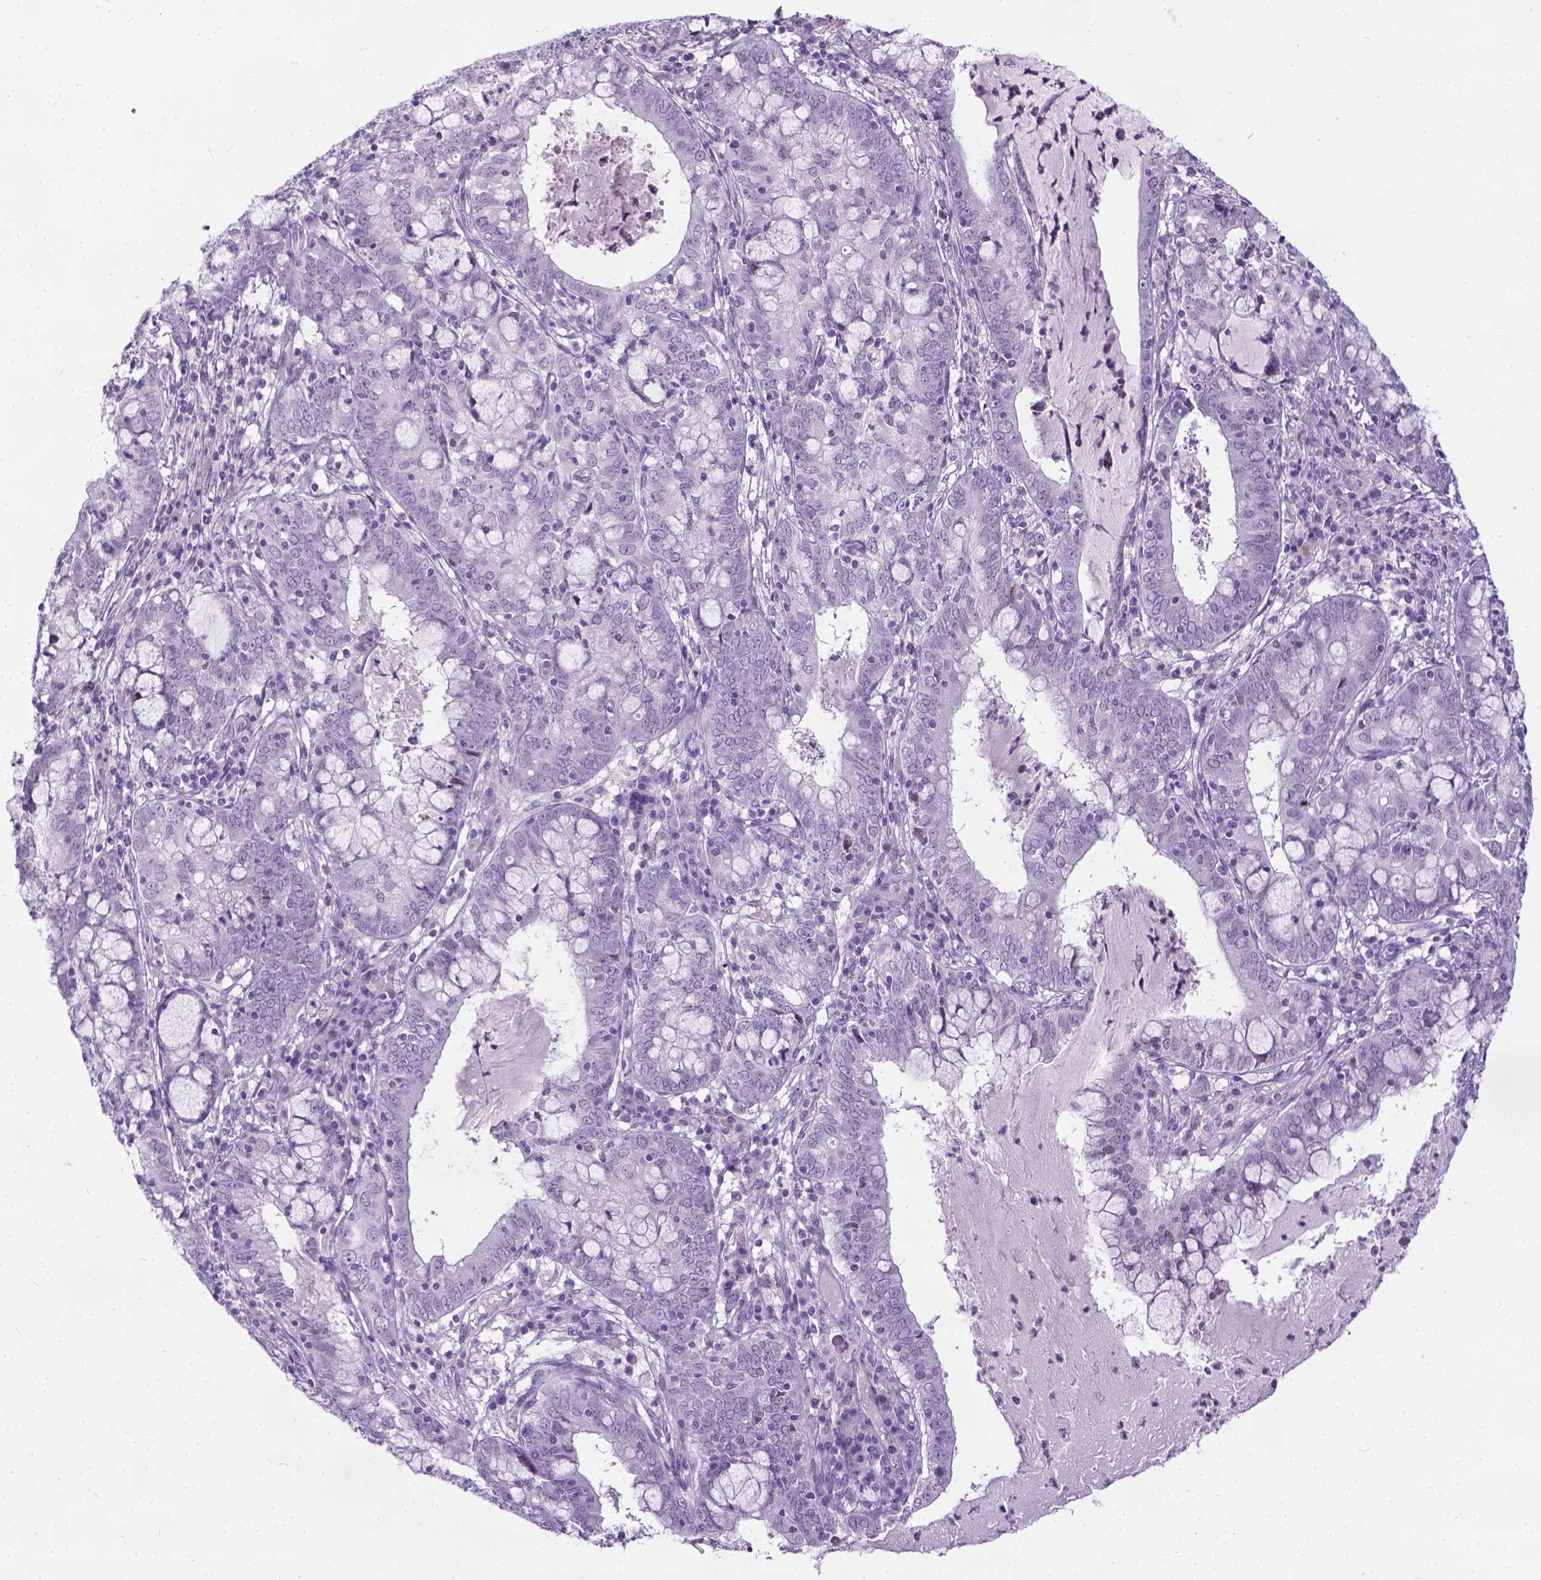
{"staining": {"intensity": "negative", "quantity": "none", "location": "none"}, "tissue": "cervical cancer", "cell_type": "Tumor cells", "image_type": "cancer", "snomed": [{"axis": "morphology", "description": "Adenocarcinoma, NOS"}, {"axis": "topography", "description": "Cervix"}], "caption": "This histopathology image is of cervical adenocarcinoma stained with IHC to label a protein in brown with the nuclei are counter-stained blue. There is no expression in tumor cells.", "gene": "PROB1", "patient": {"sex": "female", "age": 40}}